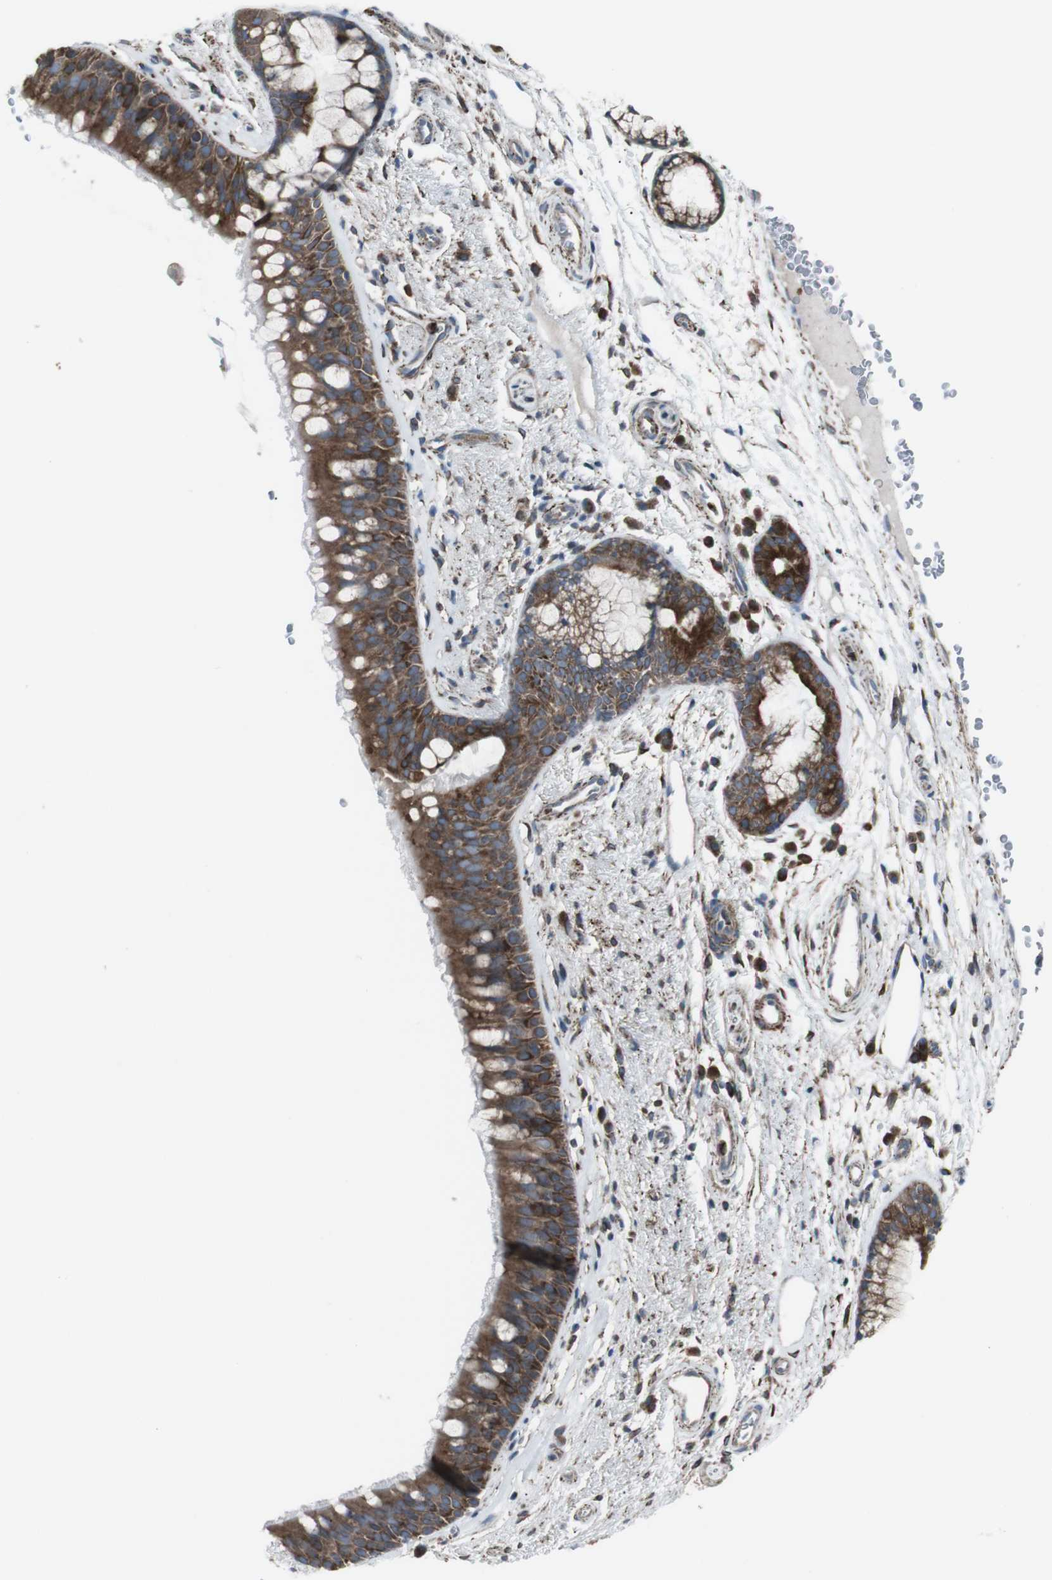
{"staining": {"intensity": "strong", "quantity": ">75%", "location": "cytoplasmic/membranous"}, "tissue": "bronchus", "cell_type": "Respiratory epithelial cells", "image_type": "normal", "snomed": [{"axis": "morphology", "description": "Normal tissue, NOS"}, {"axis": "topography", "description": "Bronchus"}], "caption": "IHC histopathology image of unremarkable bronchus: human bronchus stained using immunohistochemistry (IHC) exhibits high levels of strong protein expression localized specifically in the cytoplasmic/membranous of respiratory epithelial cells, appearing as a cytoplasmic/membranous brown color.", "gene": "LNPK", "patient": {"sex": "female", "age": 54}}